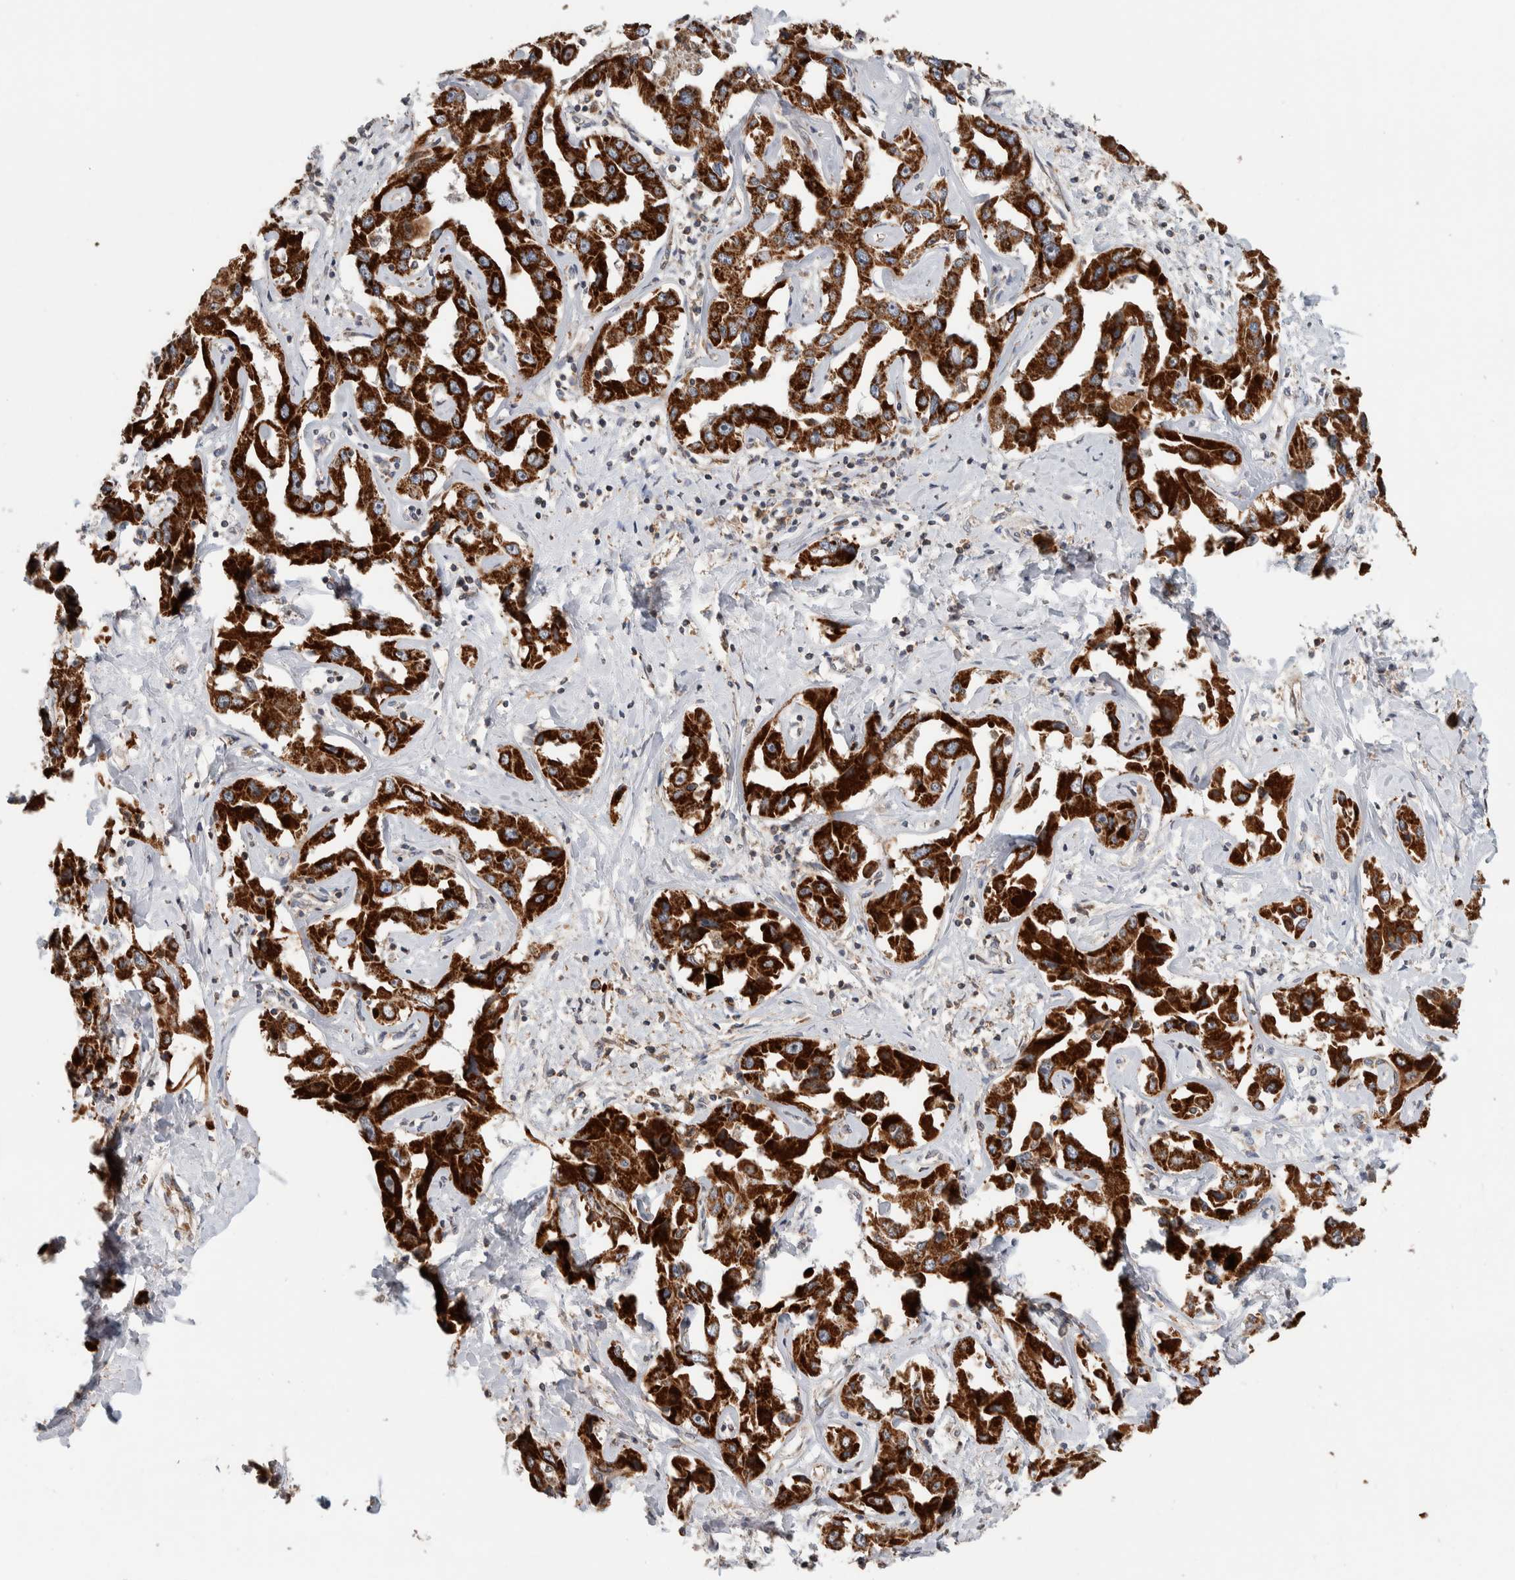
{"staining": {"intensity": "strong", "quantity": ">75%", "location": "cytoplasmic/membranous"}, "tissue": "liver cancer", "cell_type": "Tumor cells", "image_type": "cancer", "snomed": [{"axis": "morphology", "description": "Cholangiocarcinoma"}, {"axis": "topography", "description": "Liver"}], "caption": "Protein staining of cholangiocarcinoma (liver) tissue reveals strong cytoplasmic/membranous positivity in approximately >75% of tumor cells.", "gene": "VPS53", "patient": {"sex": "male", "age": 59}}